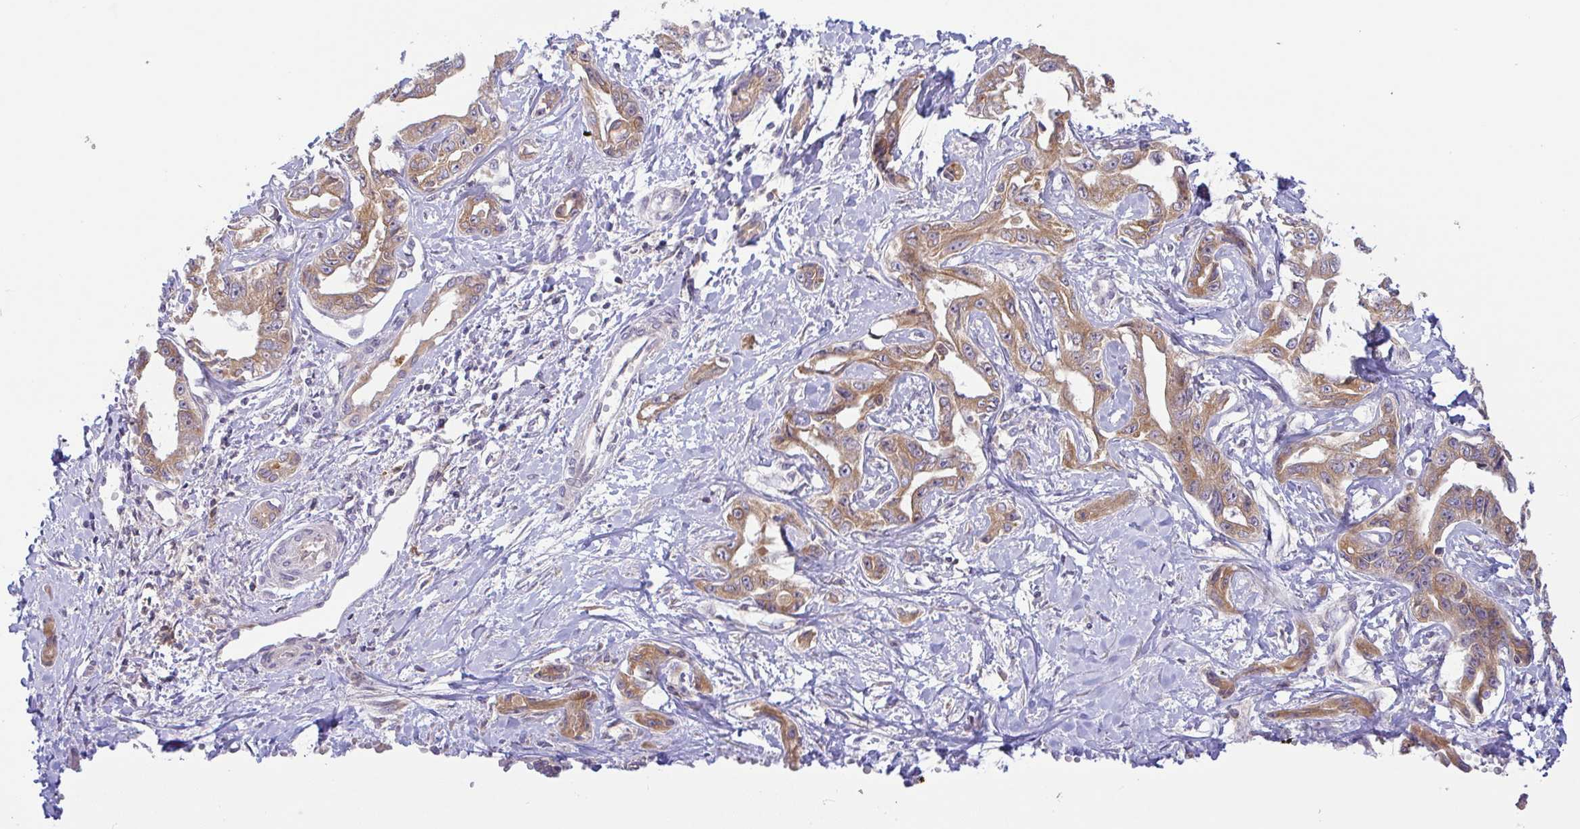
{"staining": {"intensity": "moderate", "quantity": ">75%", "location": "cytoplasmic/membranous"}, "tissue": "liver cancer", "cell_type": "Tumor cells", "image_type": "cancer", "snomed": [{"axis": "morphology", "description": "Cholangiocarcinoma"}, {"axis": "topography", "description": "Liver"}], "caption": "The histopathology image demonstrates staining of cholangiocarcinoma (liver), revealing moderate cytoplasmic/membranous protein positivity (brown color) within tumor cells.", "gene": "DERL2", "patient": {"sex": "male", "age": 59}}